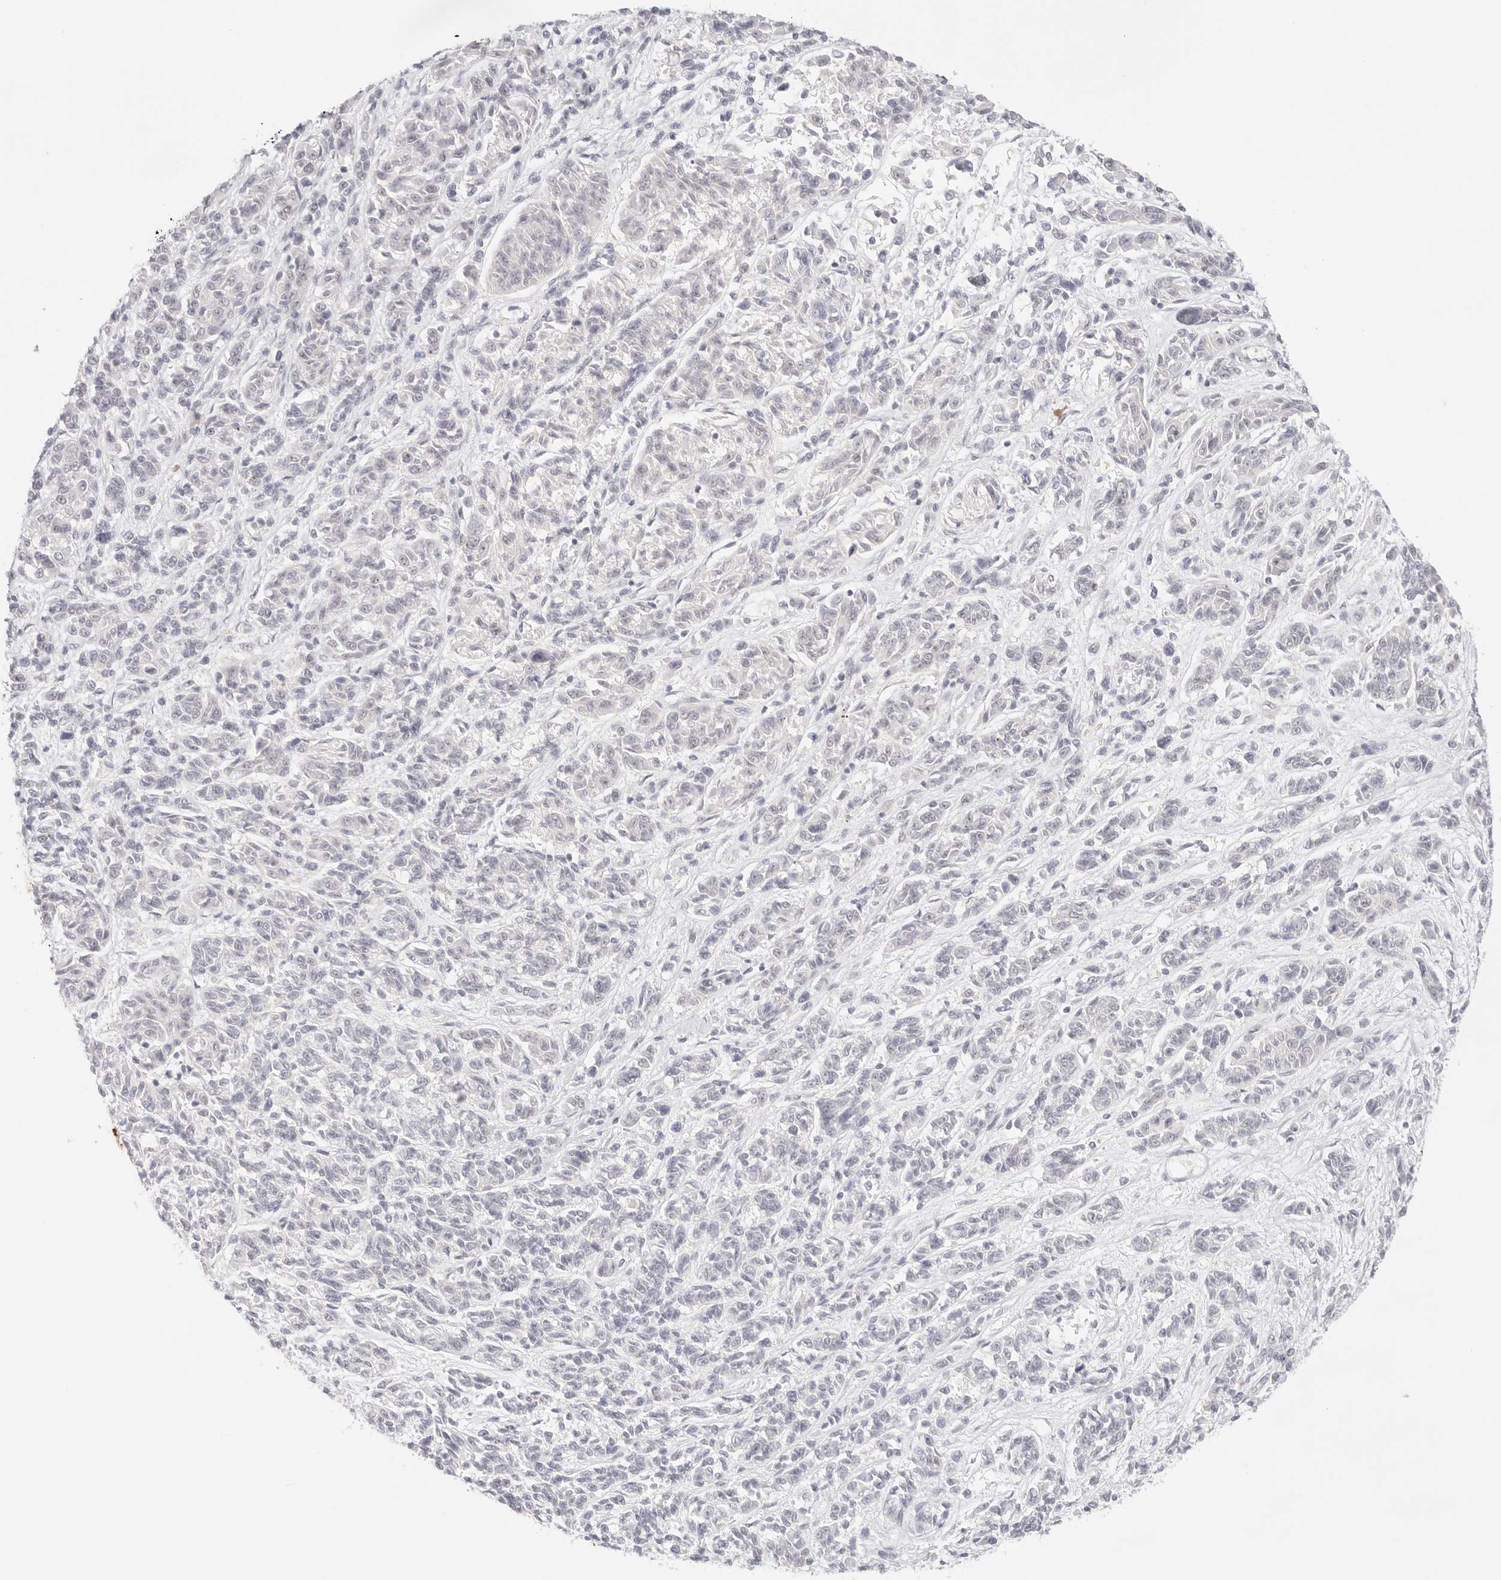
{"staining": {"intensity": "negative", "quantity": "none", "location": "none"}, "tissue": "melanoma", "cell_type": "Tumor cells", "image_type": "cancer", "snomed": [{"axis": "morphology", "description": "Malignant melanoma, NOS"}, {"axis": "topography", "description": "Skin"}], "caption": "Immunohistochemistry histopathology image of neoplastic tissue: malignant melanoma stained with DAB demonstrates no significant protein positivity in tumor cells.", "gene": "GTF2E2", "patient": {"sex": "male", "age": 53}}